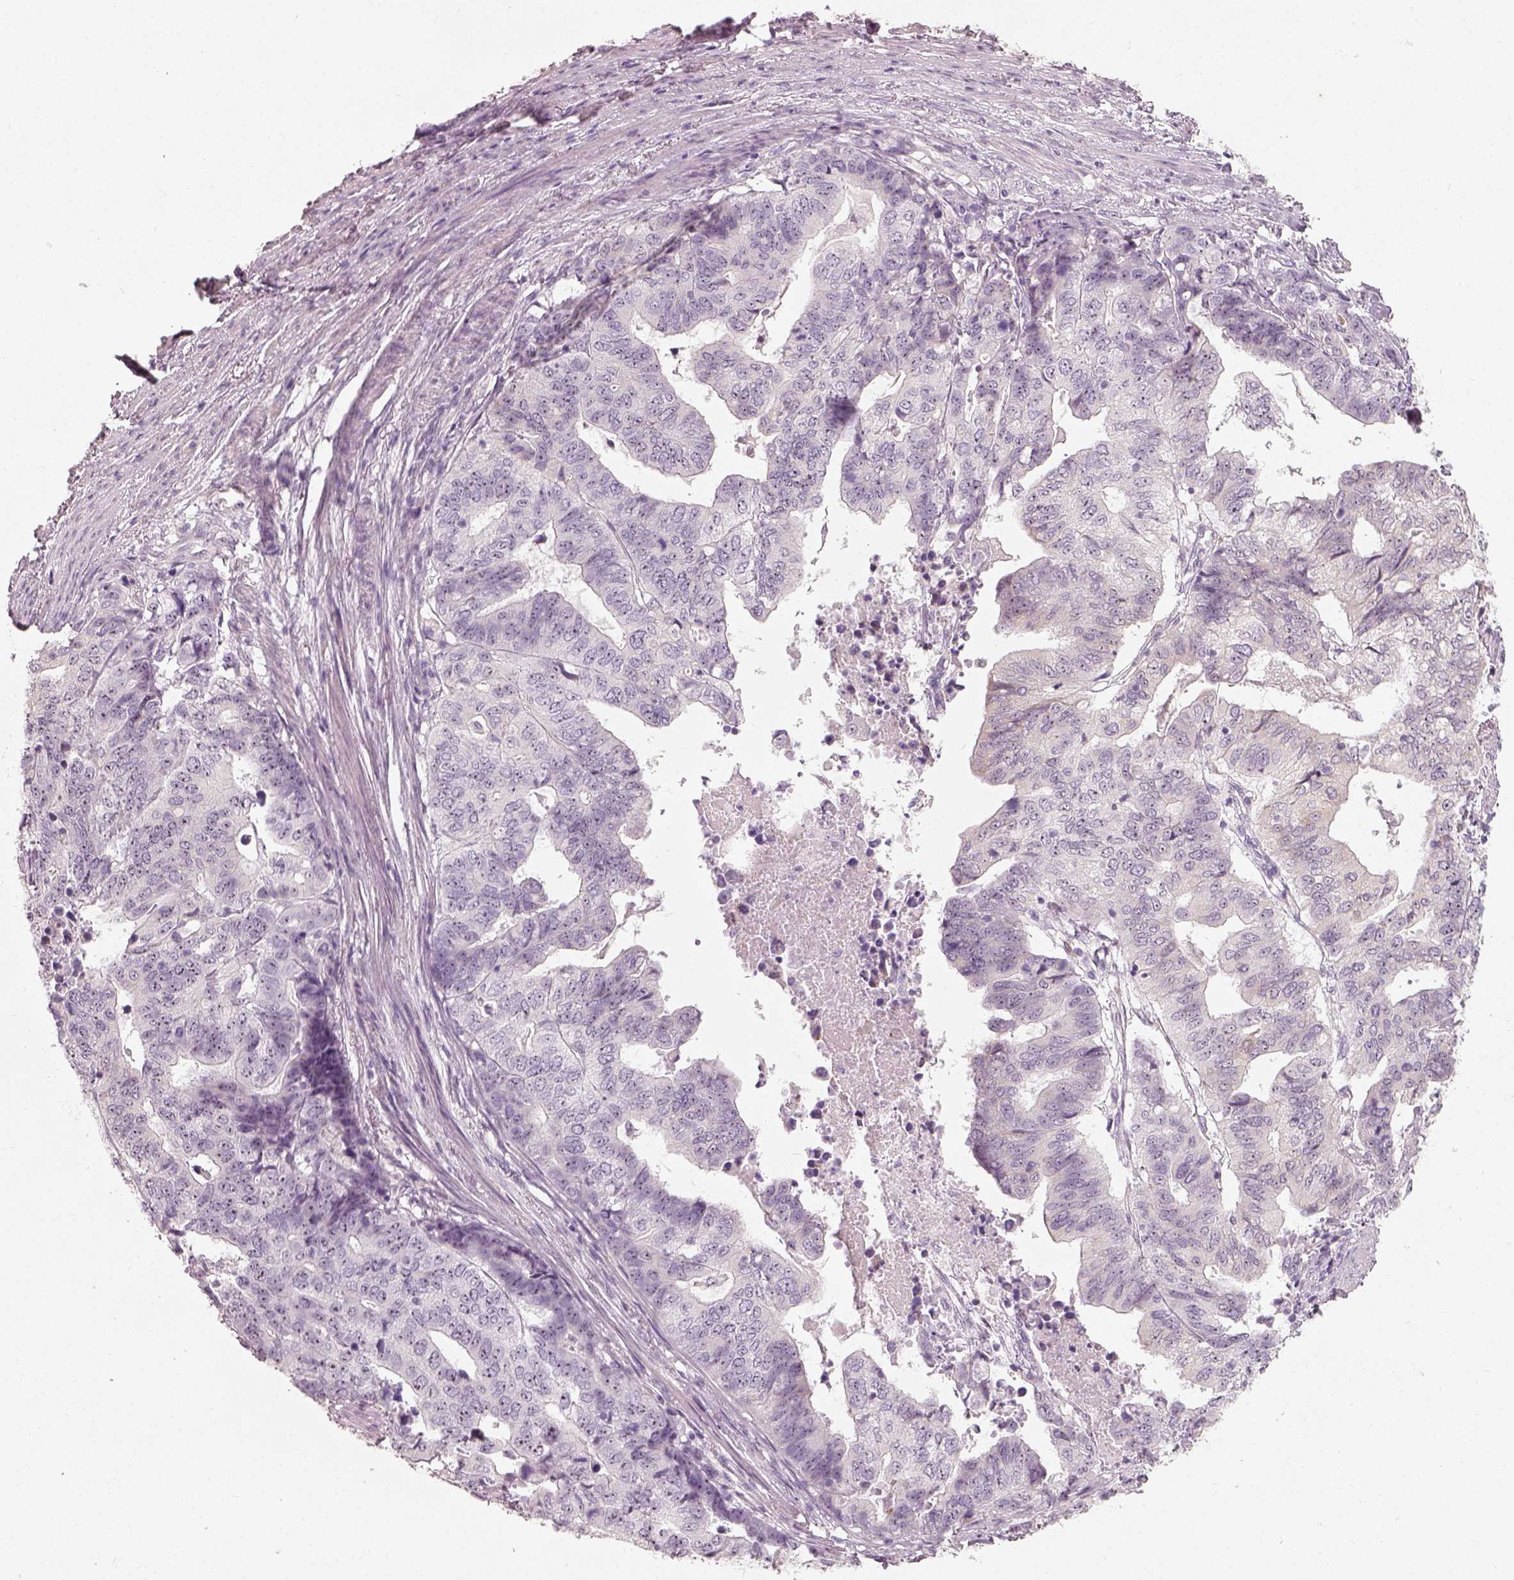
{"staining": {"intensity": "weak", "quantity": "25%-75%", "location": "nuclear"}, "tissue": "stomach cancer", "cell_type": "Tumor cells", "image_type": "cancer", "snomed": [{"axis": "morphology", "description": "Adenocarcinoma, NOS"}, {"axis": "topography", "description": "Stomach, upper"}], "caption": "A low amount of weak nuclear staining is present in about 25%-75% of tumor cells in stomach adenocarcinoma tissue.", "gene": "CDS1", "patient": {"sex": "female", "age": 67}}